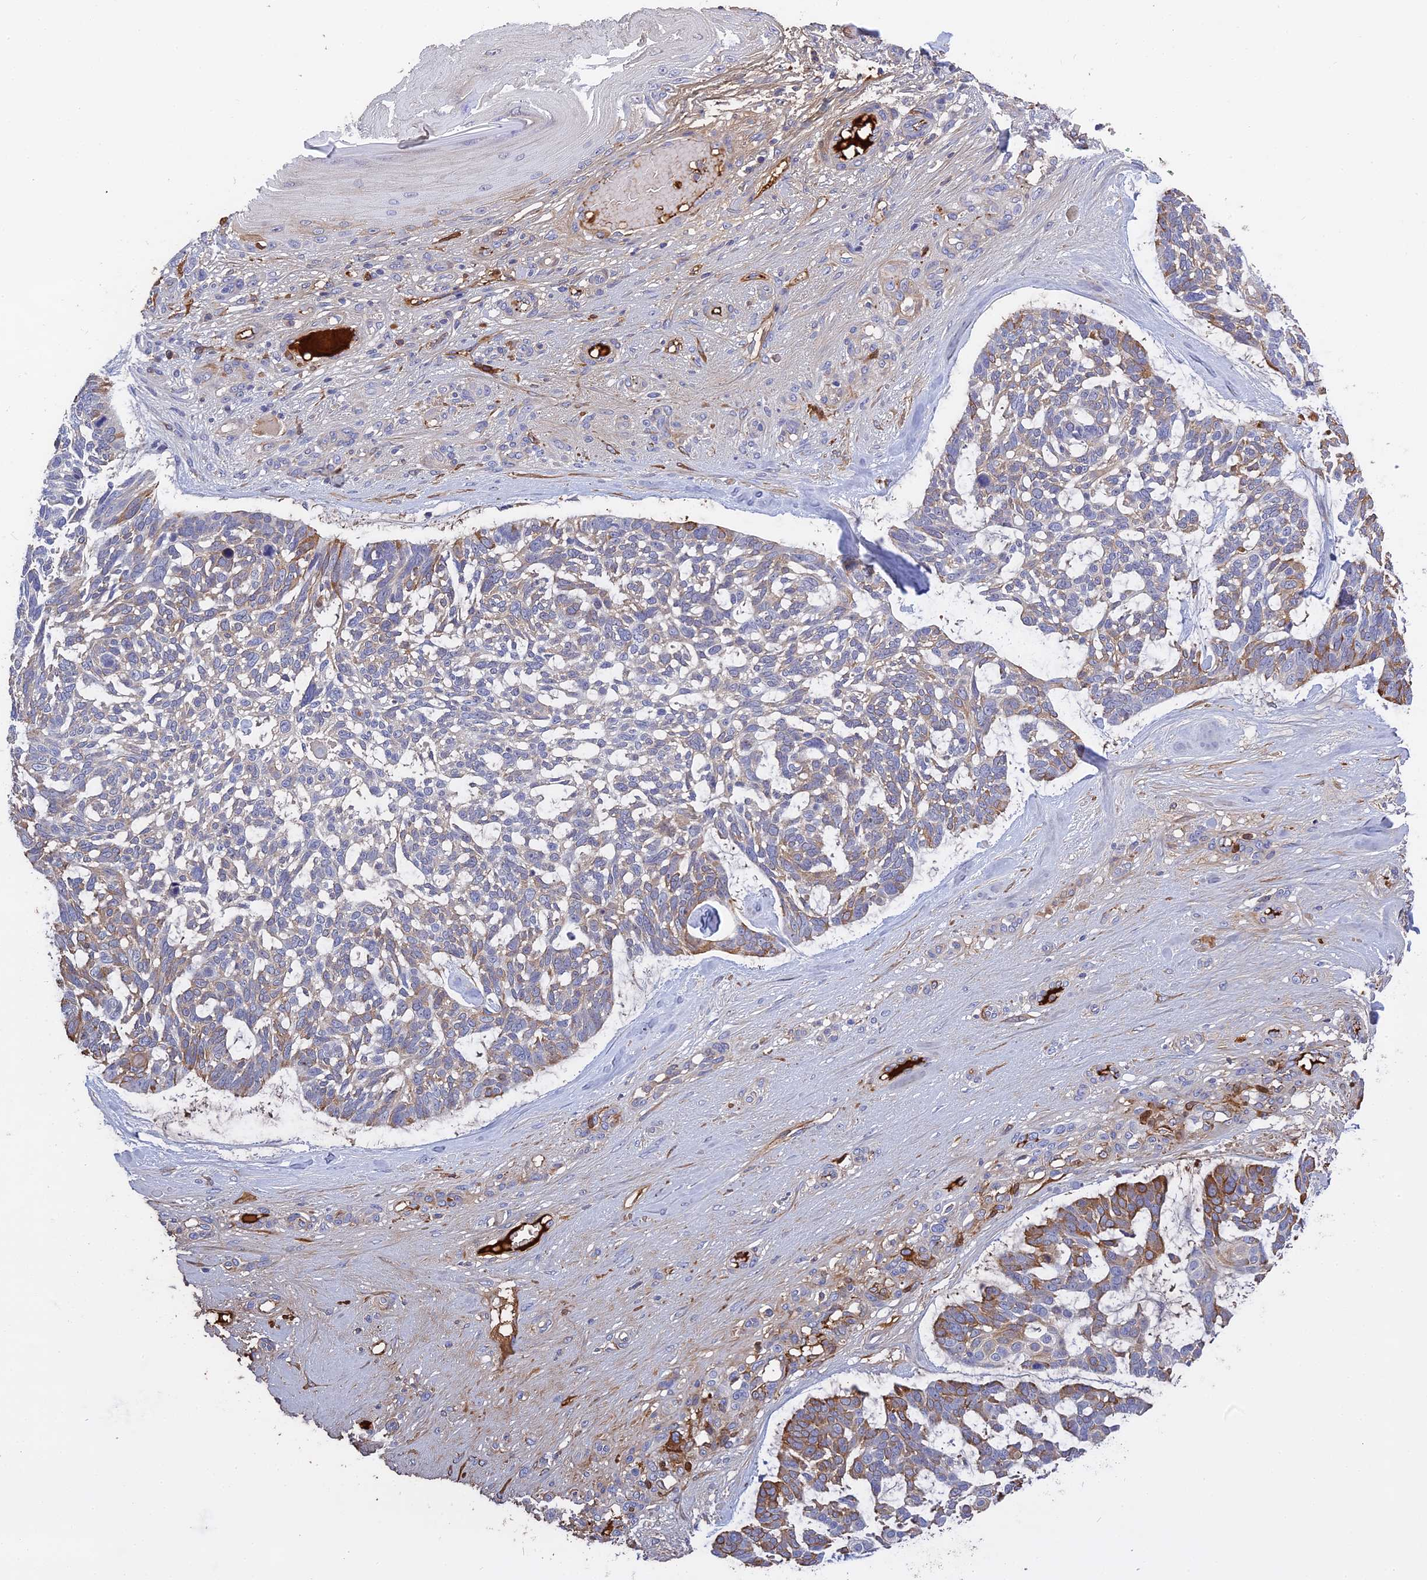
{"staining": {"intensity": "moderate", "quantity": "<25%", "location": "cytoplasmic/membranous"}, "tissue": "skin cancer", "cell_type": "Tumor cells", "image_type": "cancer", "snomed": [{"axis": "morphology", "description": "Basal cell carcinoma"}, {"axis": "topography", "description": "Skin"}], "caption": "Moderate cytoplasmic/membranous expression is appreciated in approximately <25% of tumor cells in basal cell carcinoma (skin). (DAB (3,3'-diaminobenzidine) IHC with brightfield microscopy, high magnification).", "gene": "PZP", "patient": {"sex": "male", "age": 88}}